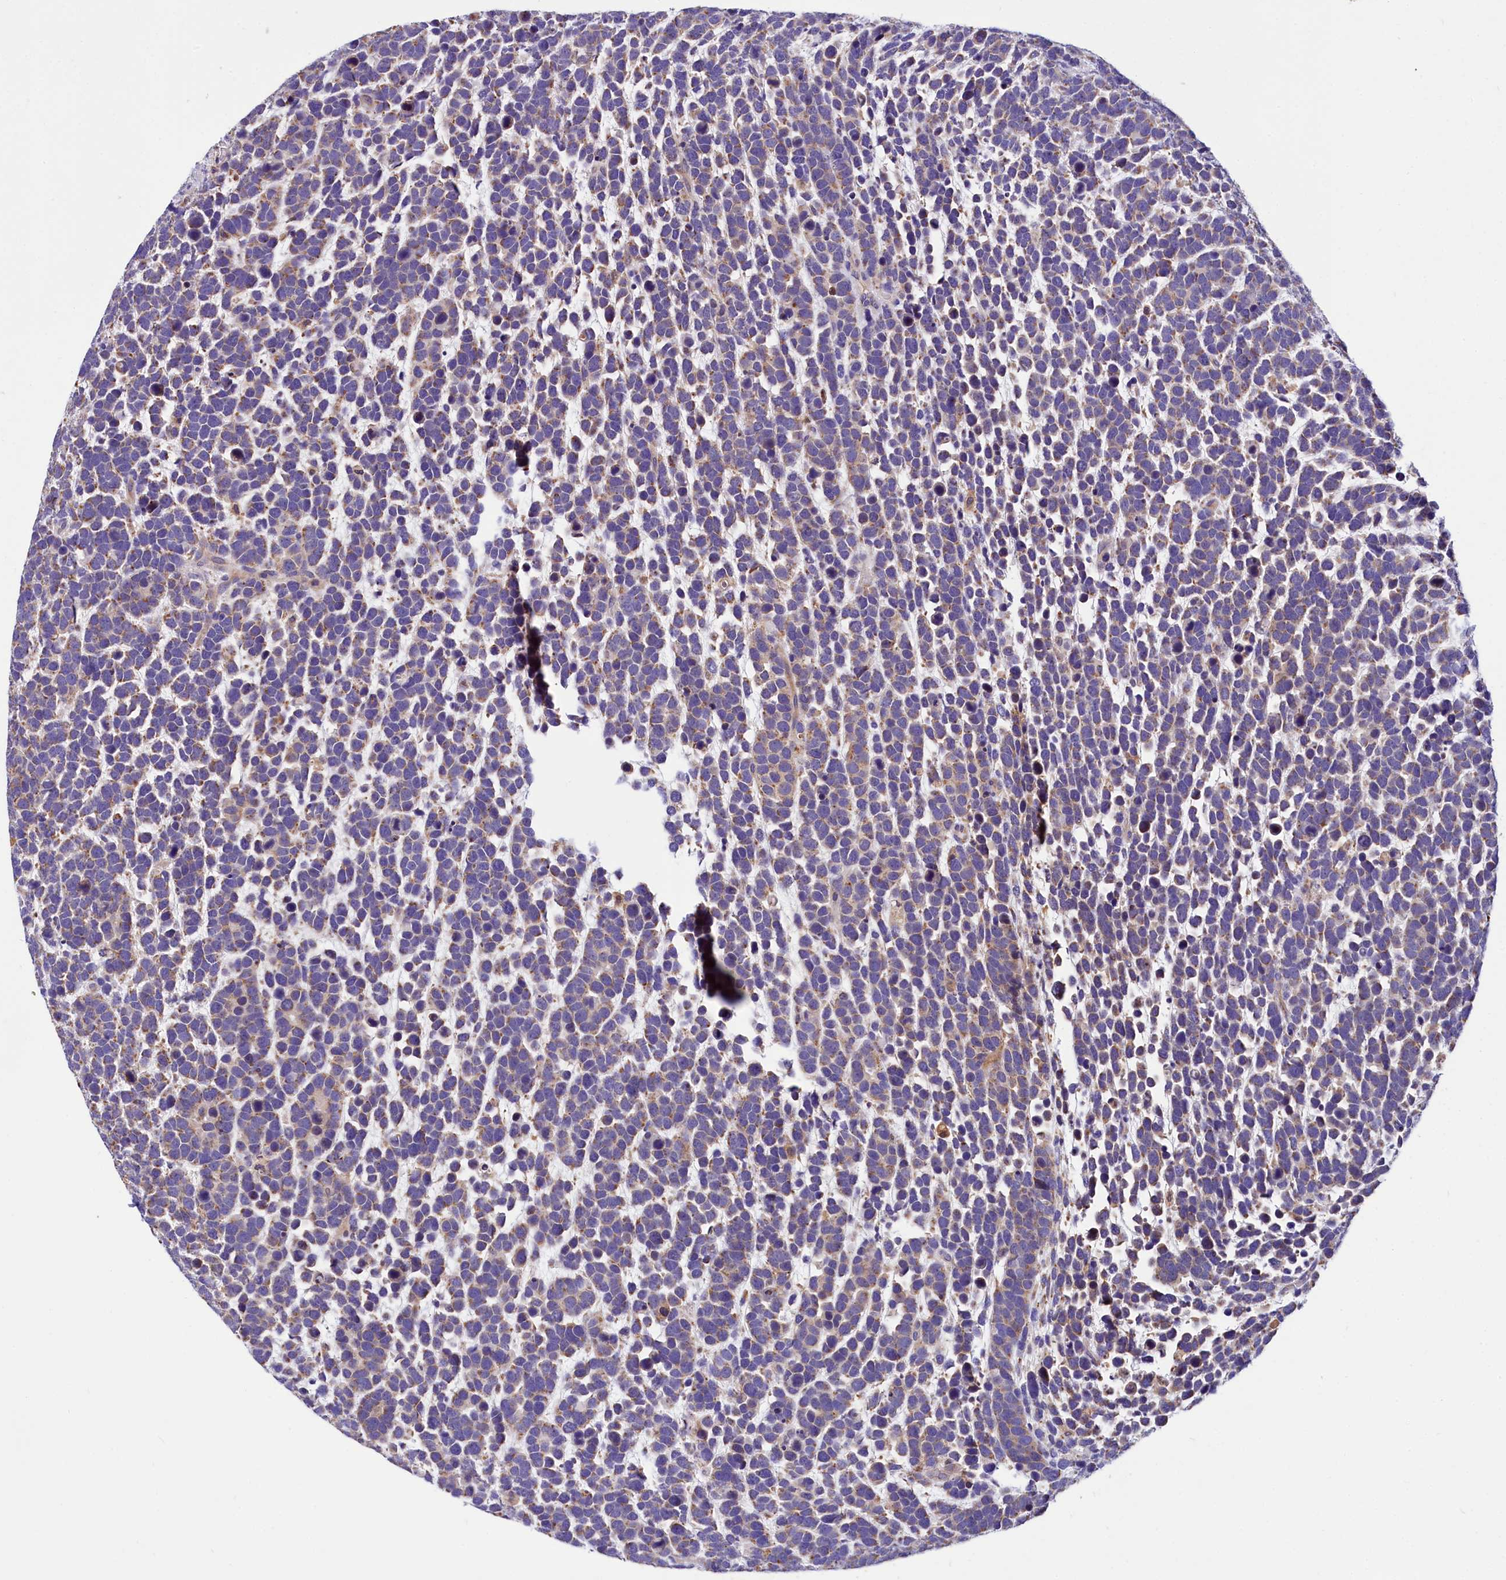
{"staining": {"intensity": "moderate", "quantity": "25%-75%", "location": "cytoplasmic/membranous"}, "tissue": "urothelial cancer", "cell_type": "Tumor cells", "image_type": "cancer", "snomed": [{"axis": "morphology", "description": "Urothelial carcinoma, High grade"}, {"axis": "topography", "description": "Urinary bladder"}], "caption": "Immunohistochemistry (IHC) (DAB) staining of urothelial carcinoma (high-grade) exhibits moderate cytoplasmic/membranous protein staining in approximately 25%-75% of tumor cells.", "gene": "TASOR2", "patient": {"sex": "female", "age": 82}}